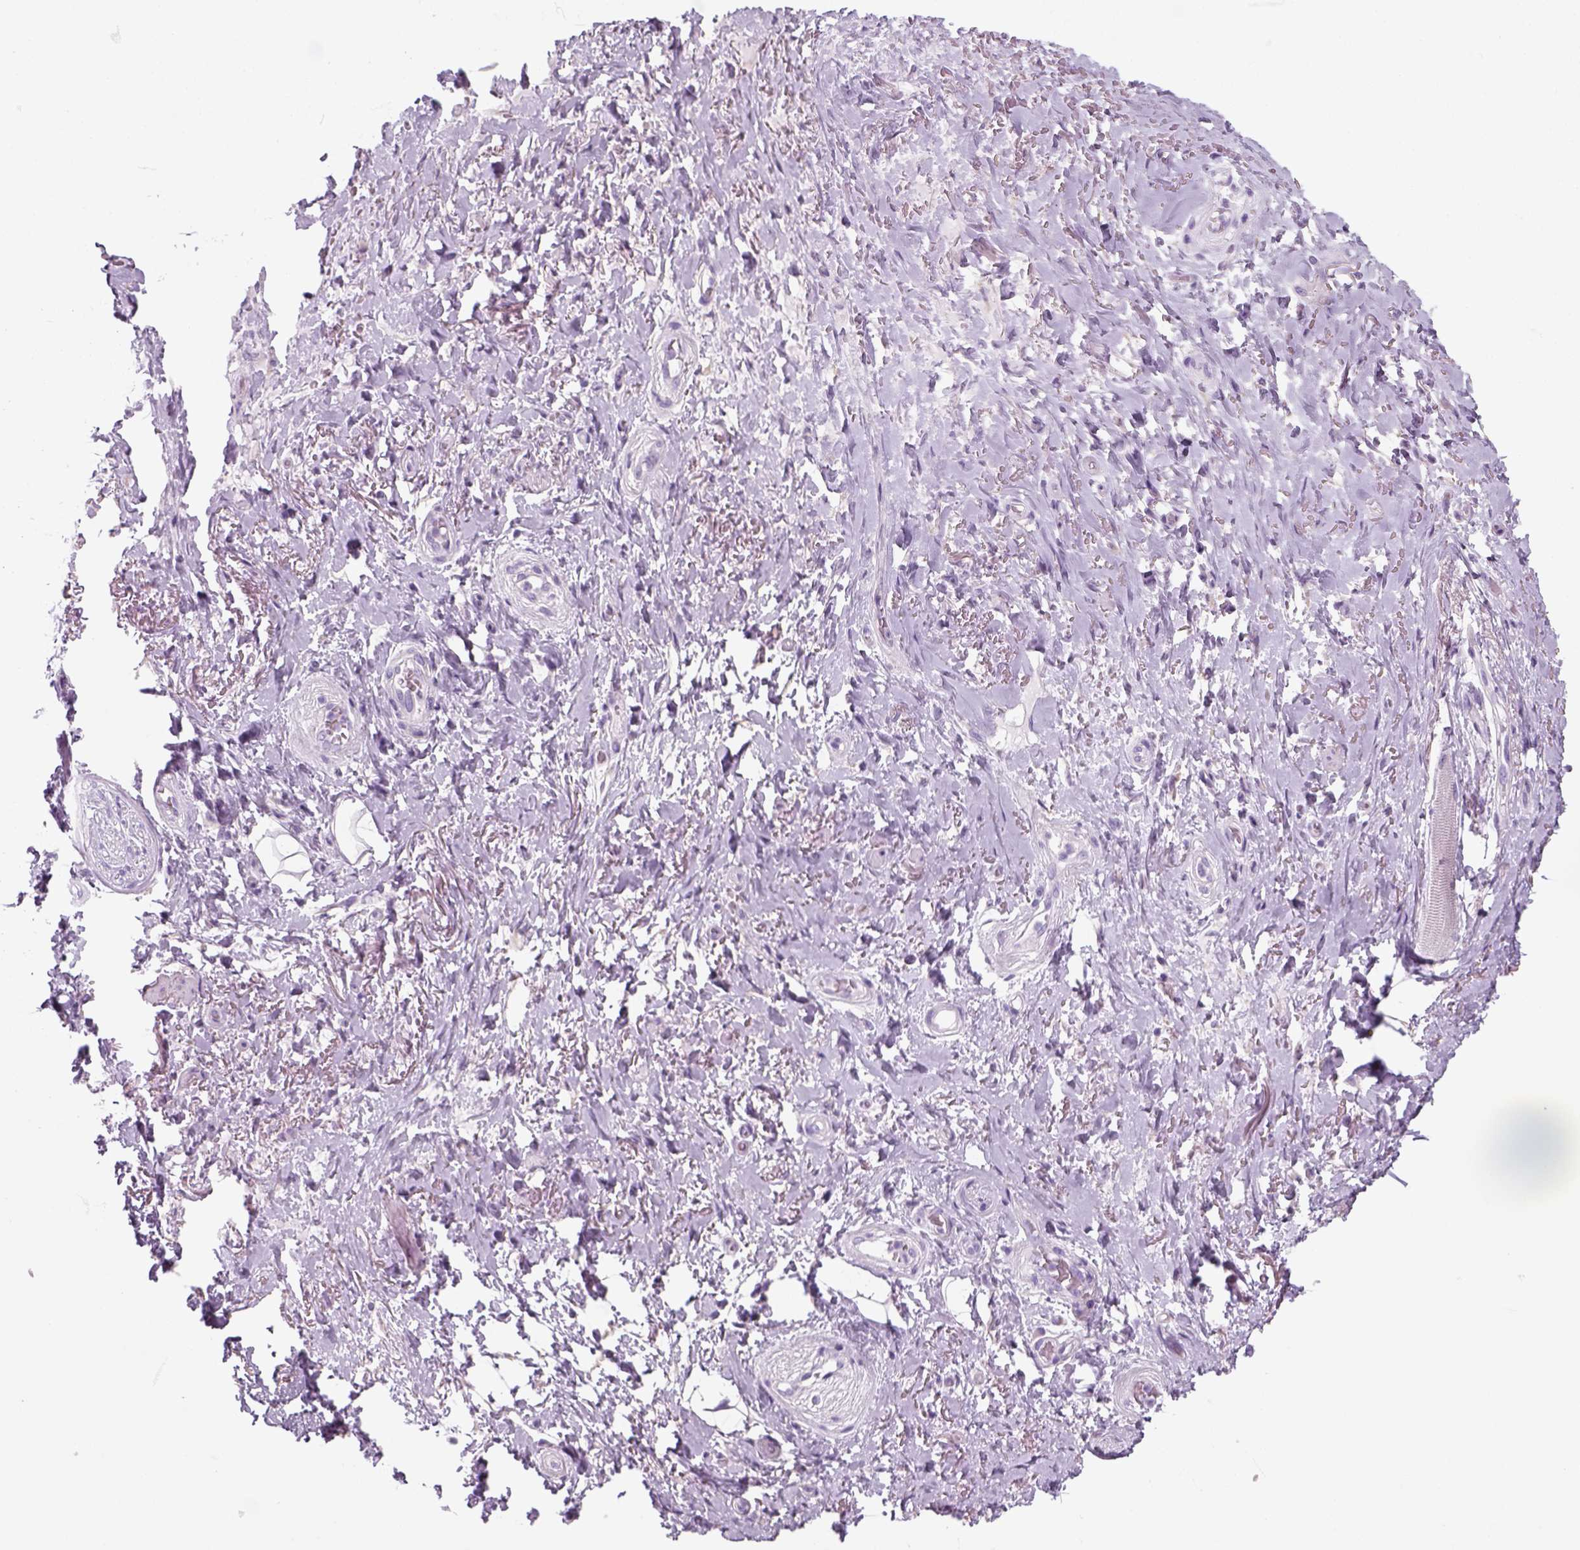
{"staining": {"intensity": "negative", "quantity": "none", "location": "none"}, "tissue": "adipose tissue", "cell_type": "Adipocytes", "image_type": "normal", "snomed": [{"axis": "morphology", "description": "Normal tissue, NOS"}, {"axis": "topography", "description": "Anal"}, {"axis": "topography", "description": "Peripheral nerve tissue"}], "caption": "There is no significant expression in adipocytes of adipose tissue. Nuclei are stained in blue.", "gene": "SLC12A5", "patient": {"sex": "male", "age": 53}}